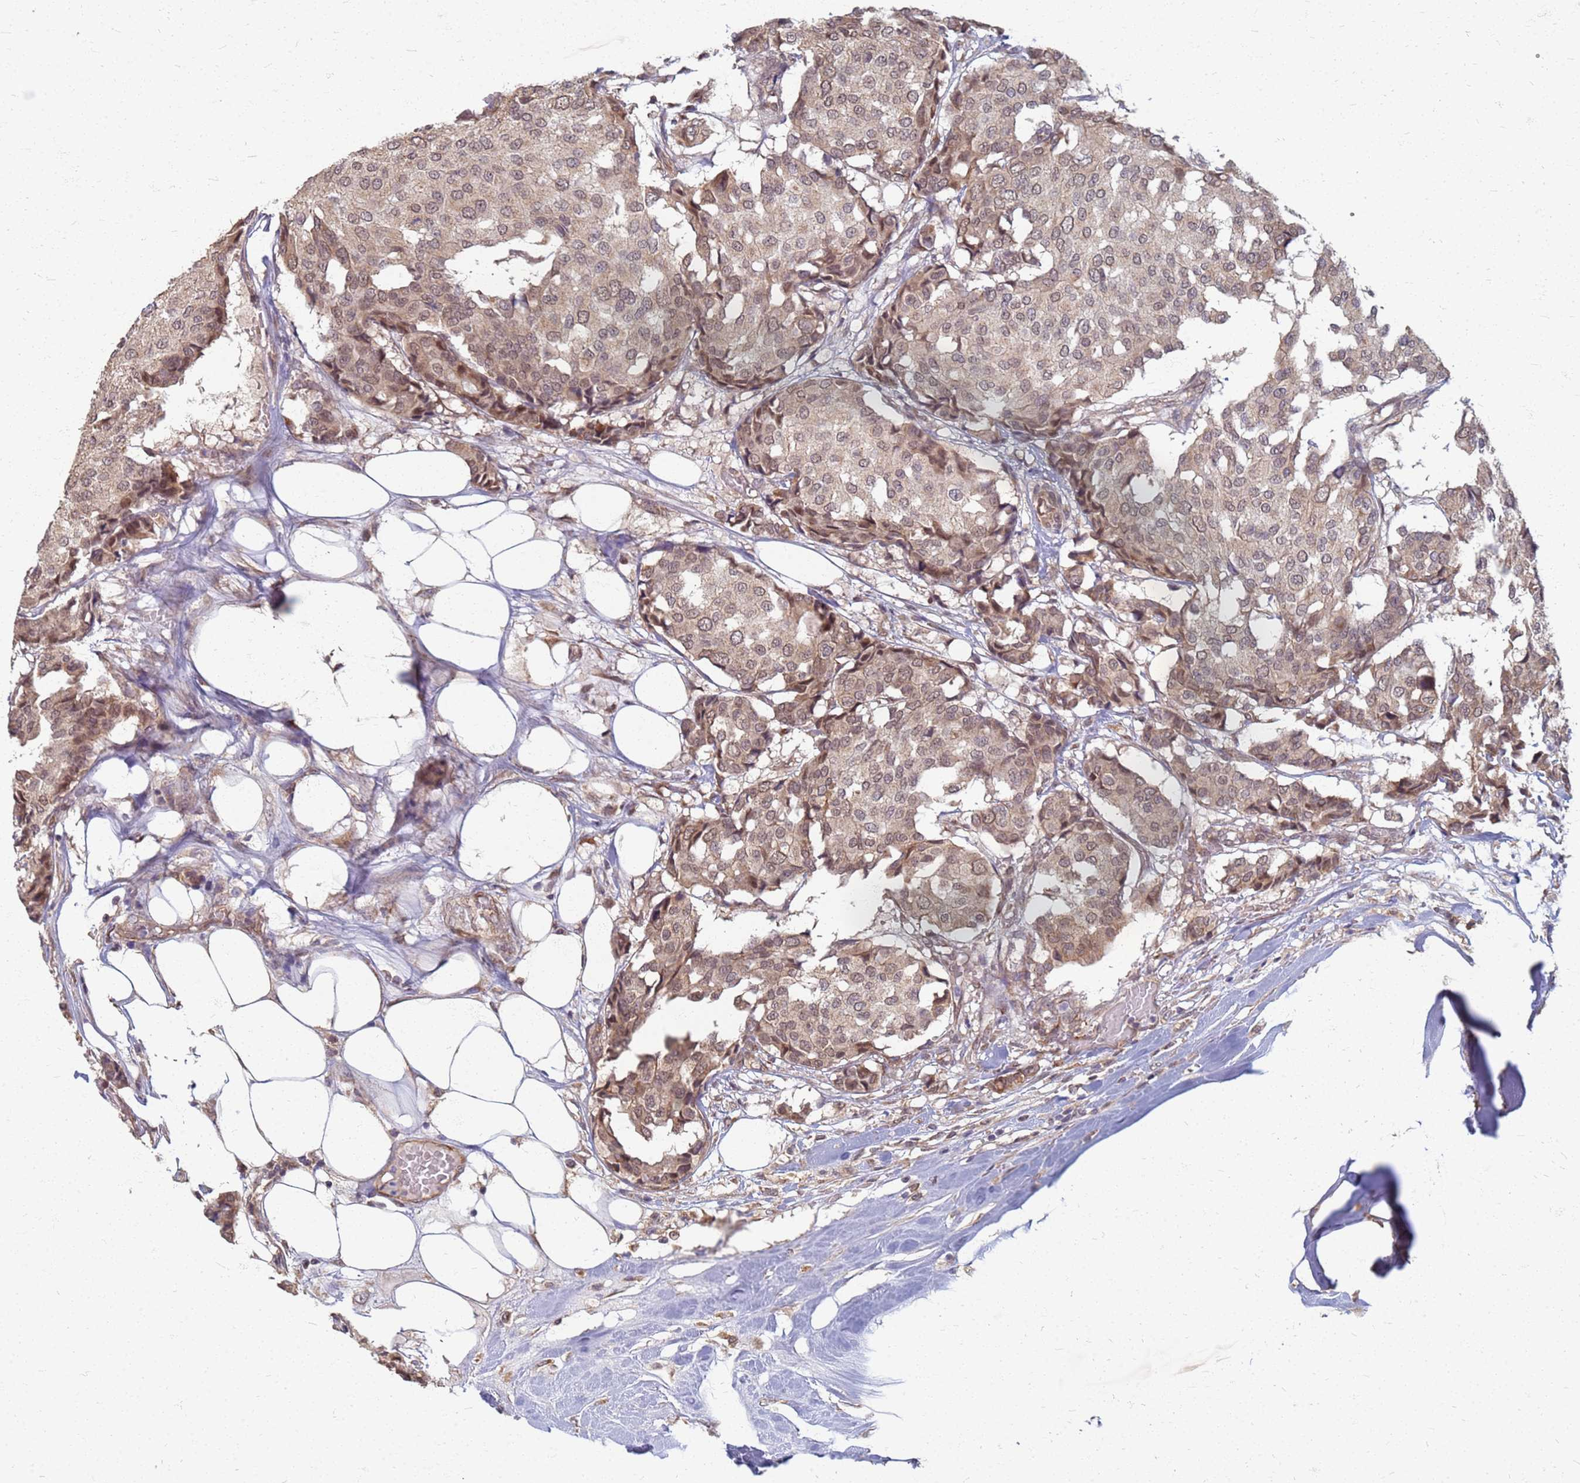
{"staining": {"intensity": "weak", "quantity": ">75%", "location": "cytoplasmic/membranous,nuclear"}, "tissue": "breast cancer", "cell_type": "Tumor cells", "image_type": "cancer", "snomed": [{"axis": "morphology", "description": "Duct carcinoma"}, {"axis": "topography", "description": "Breast"}], "caption": "This is a histology image of IHC staining of breast cancer (infiltrating ductal carcinoma), which shows weak expression in the cytoplasmic/membranous and nuclear of tumor cells.", "gene": "ITGB4", "patient": {"sex": "female", "age": 75}}